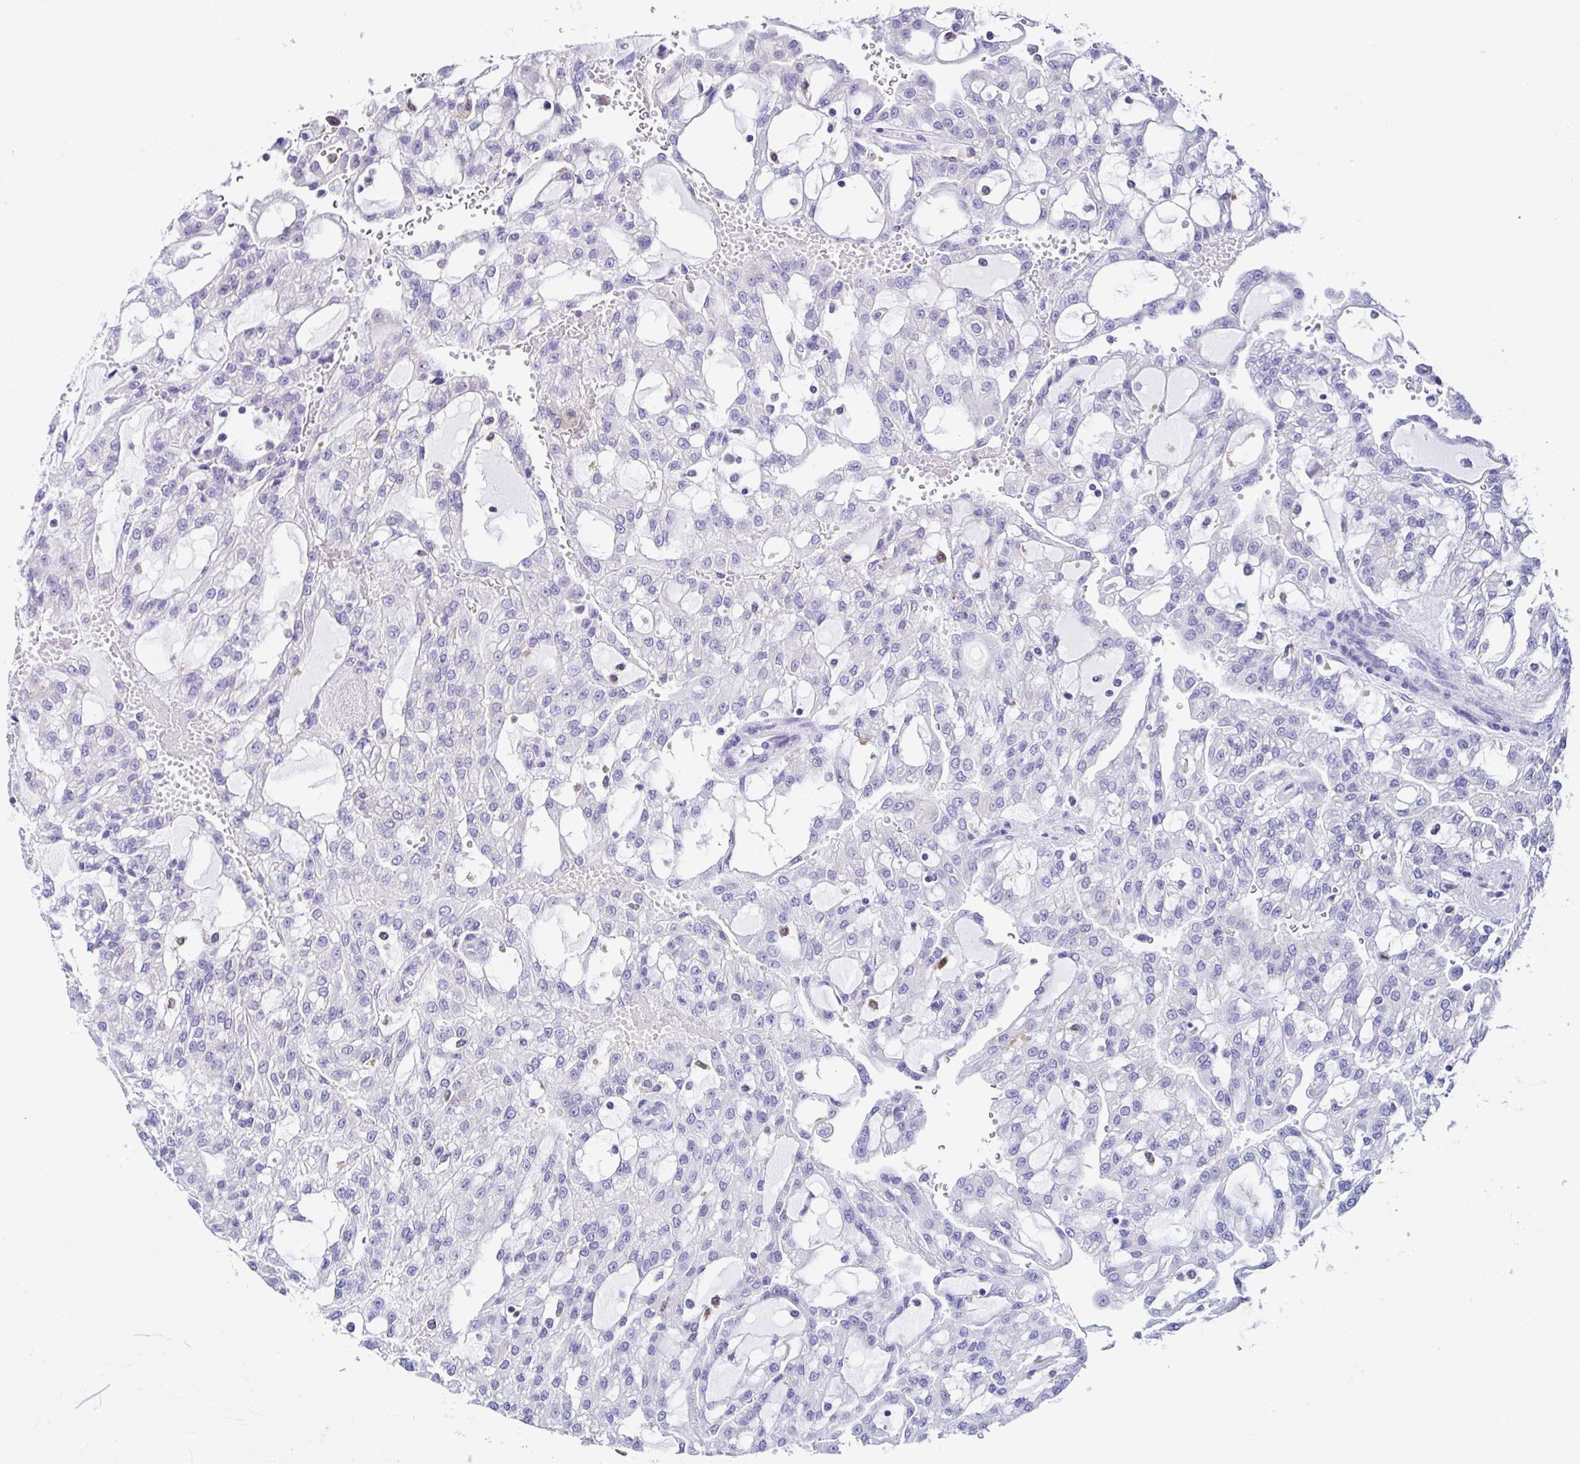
{"staining": {"intensity": "negative", "quantity": "none", "location": "none"}, "tissue": "renal cancer", "cell_type": "Tumor cells", "image_type": "cancer", "snomed": [{"axis": "morphology", "description": "Adenocarcinoma, NOS"}, {"axis": "topography", "description": "Kidney"}], "caption": "This is an immunohistochemistry (IHC) photomicrograph of human renal adenocarcinoma. There is no staining in tumor cells.", "gene": "UGT3A1", "patient": {"sex": "male", "age": 63}}